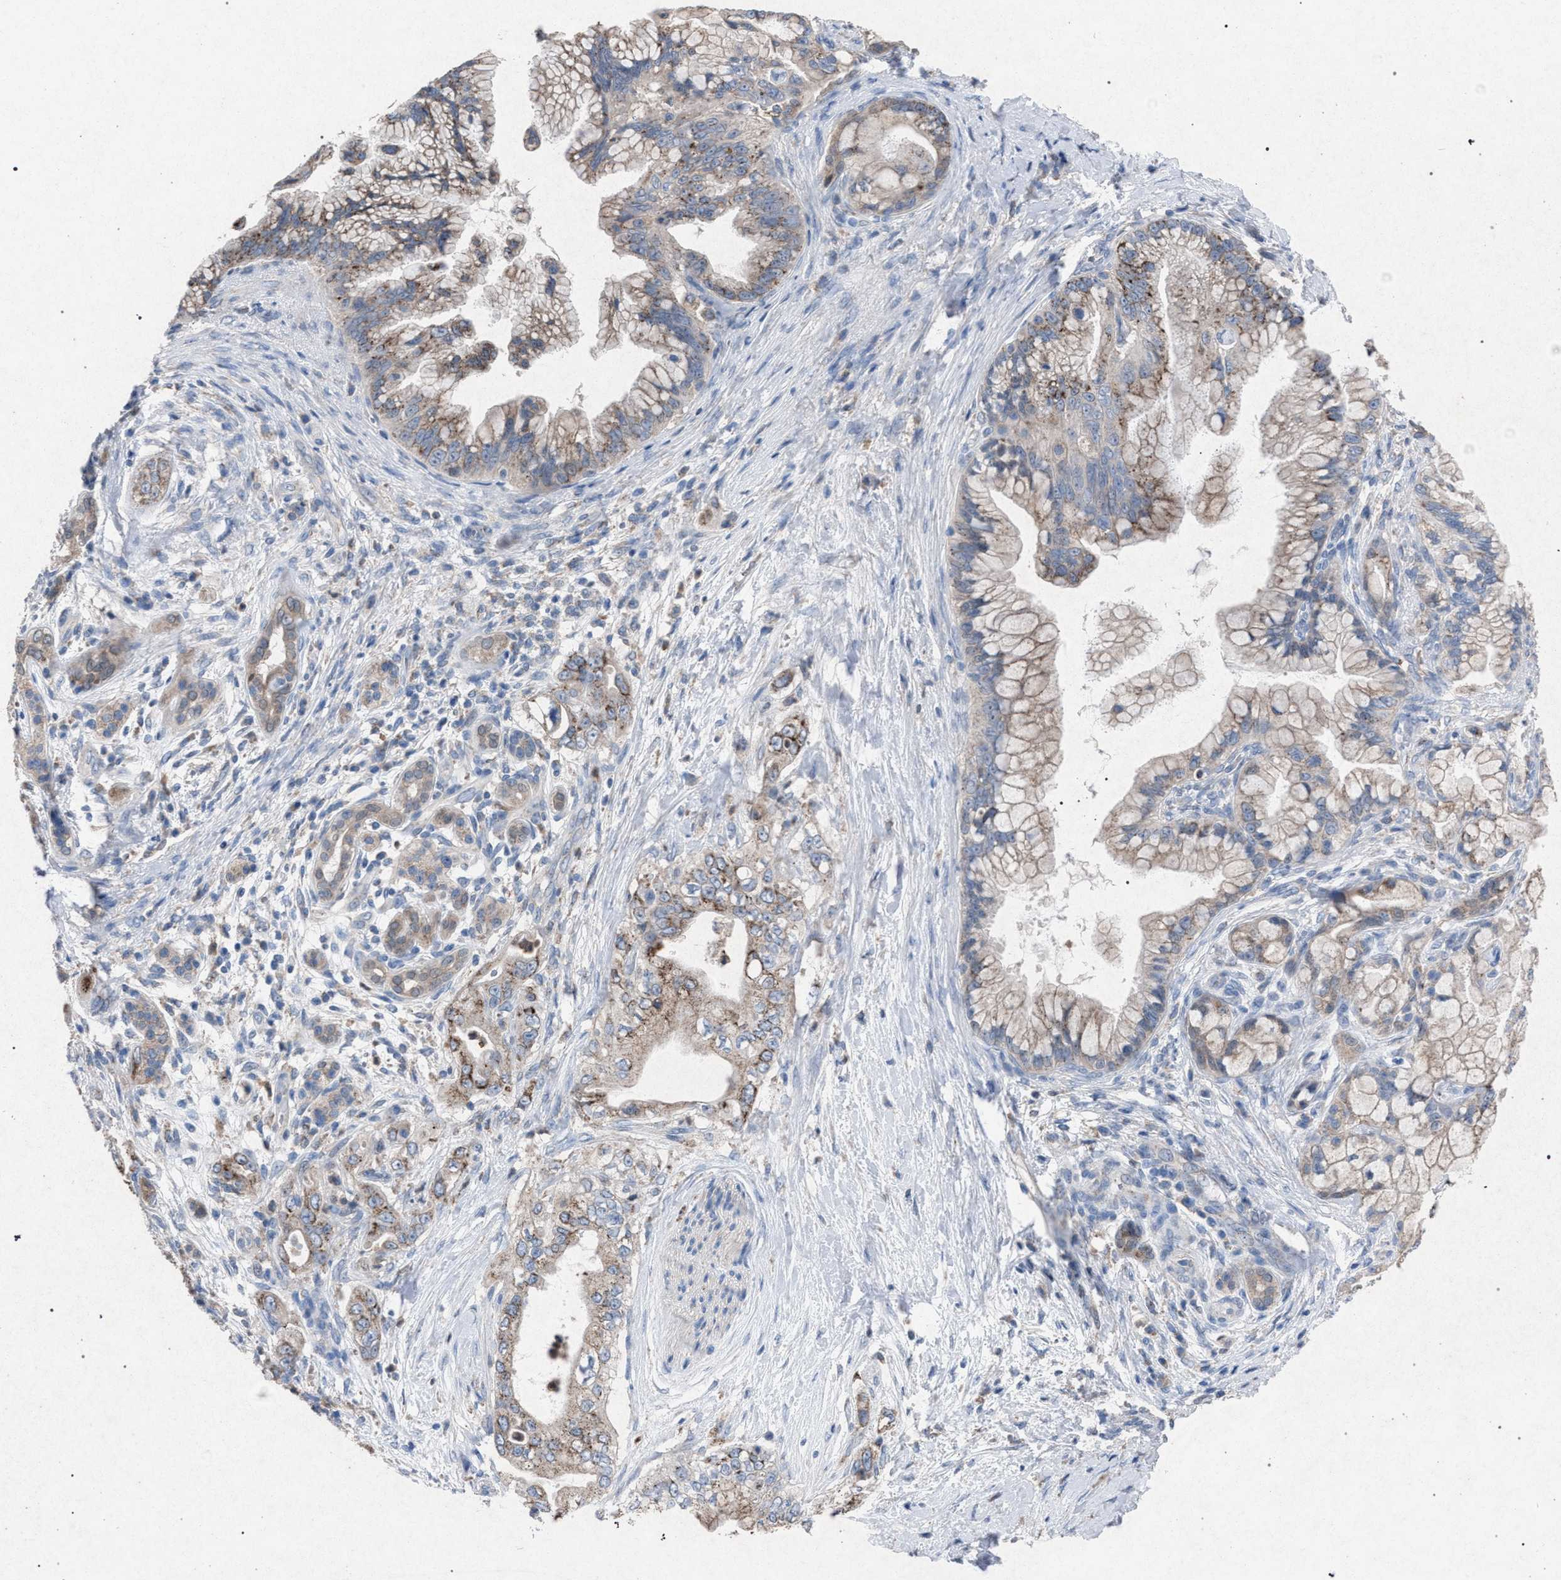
{"staining": {"intensity": "weak", "quantity": ">75%", "location": "cytoplasmic/membranous"}, "tissue": "pancreatic cancer", "cell_type": "Tumor cells", "image_type": "cancer", "snomed": [{"axis": "morphology", "description": "Adenocarcinoma, NOS"}, {"axis": "topography", "description": "Pancreas"}], "caption": "Immunohistochemical staining of pancreatic cancer demonstrates low levels of weak cytoplasmic/membranous protein positivity in about >75% of tumor cells.", "gene": "HSD17B4", "patient": {"sex": "male", "age": 59}}